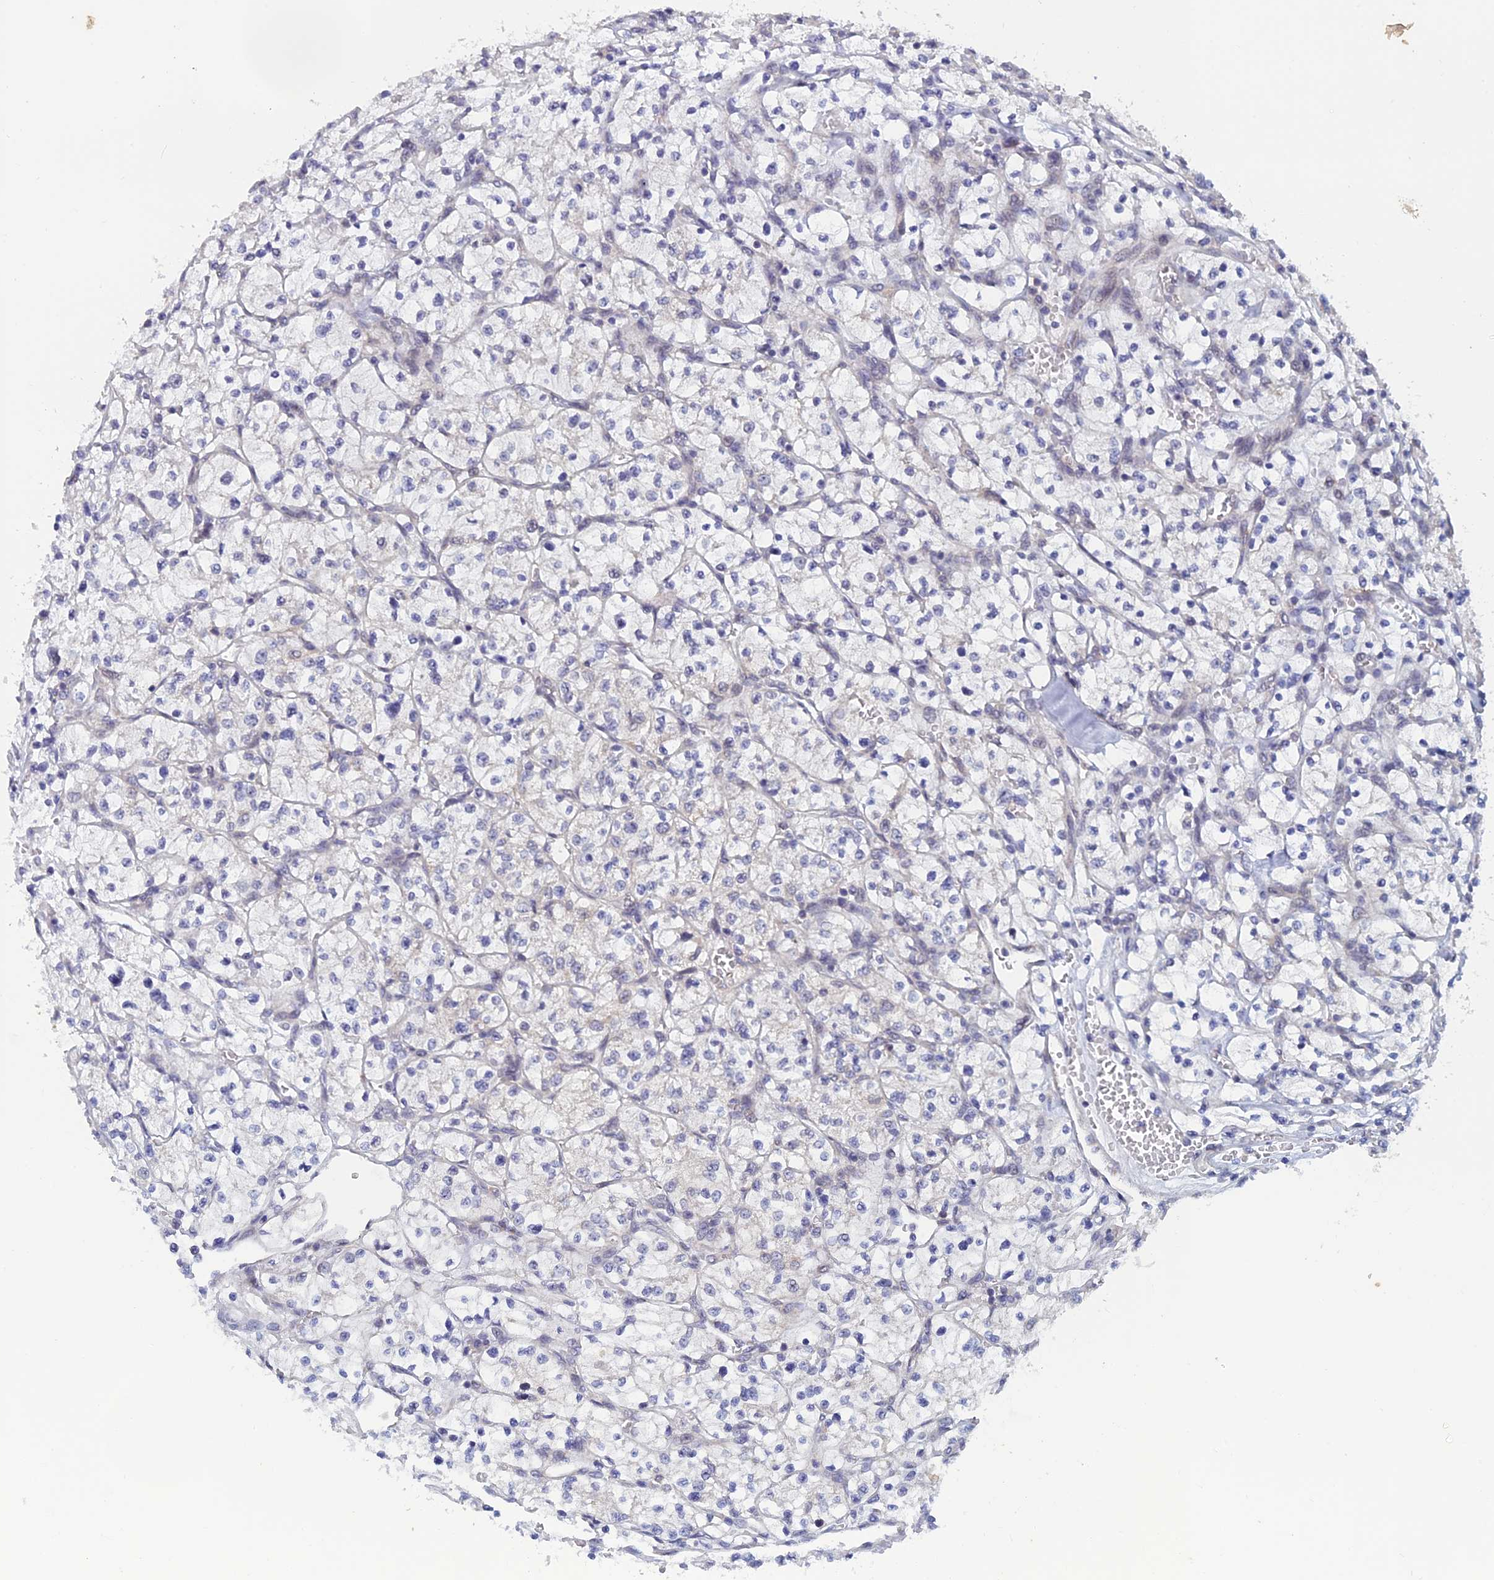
{"staining": {"intensity": "negative", "quantity": "none", "location": "none"}, "tissue": "renal cancer", "cell_type": "Tumor cells", "image_type": "cancer", "snomed": [{"axis": "morphology", "description": "Adenocarcinoma, NOS"}, {"axis": "topography", "description": "Kidney"}], "caption": "The IHC histopathology image has no significant positivity in tumor cells of adenocarcinoma (renal) tissue.", "gene": "SRA1", "patient": {"sex": "female", "age": 64}}